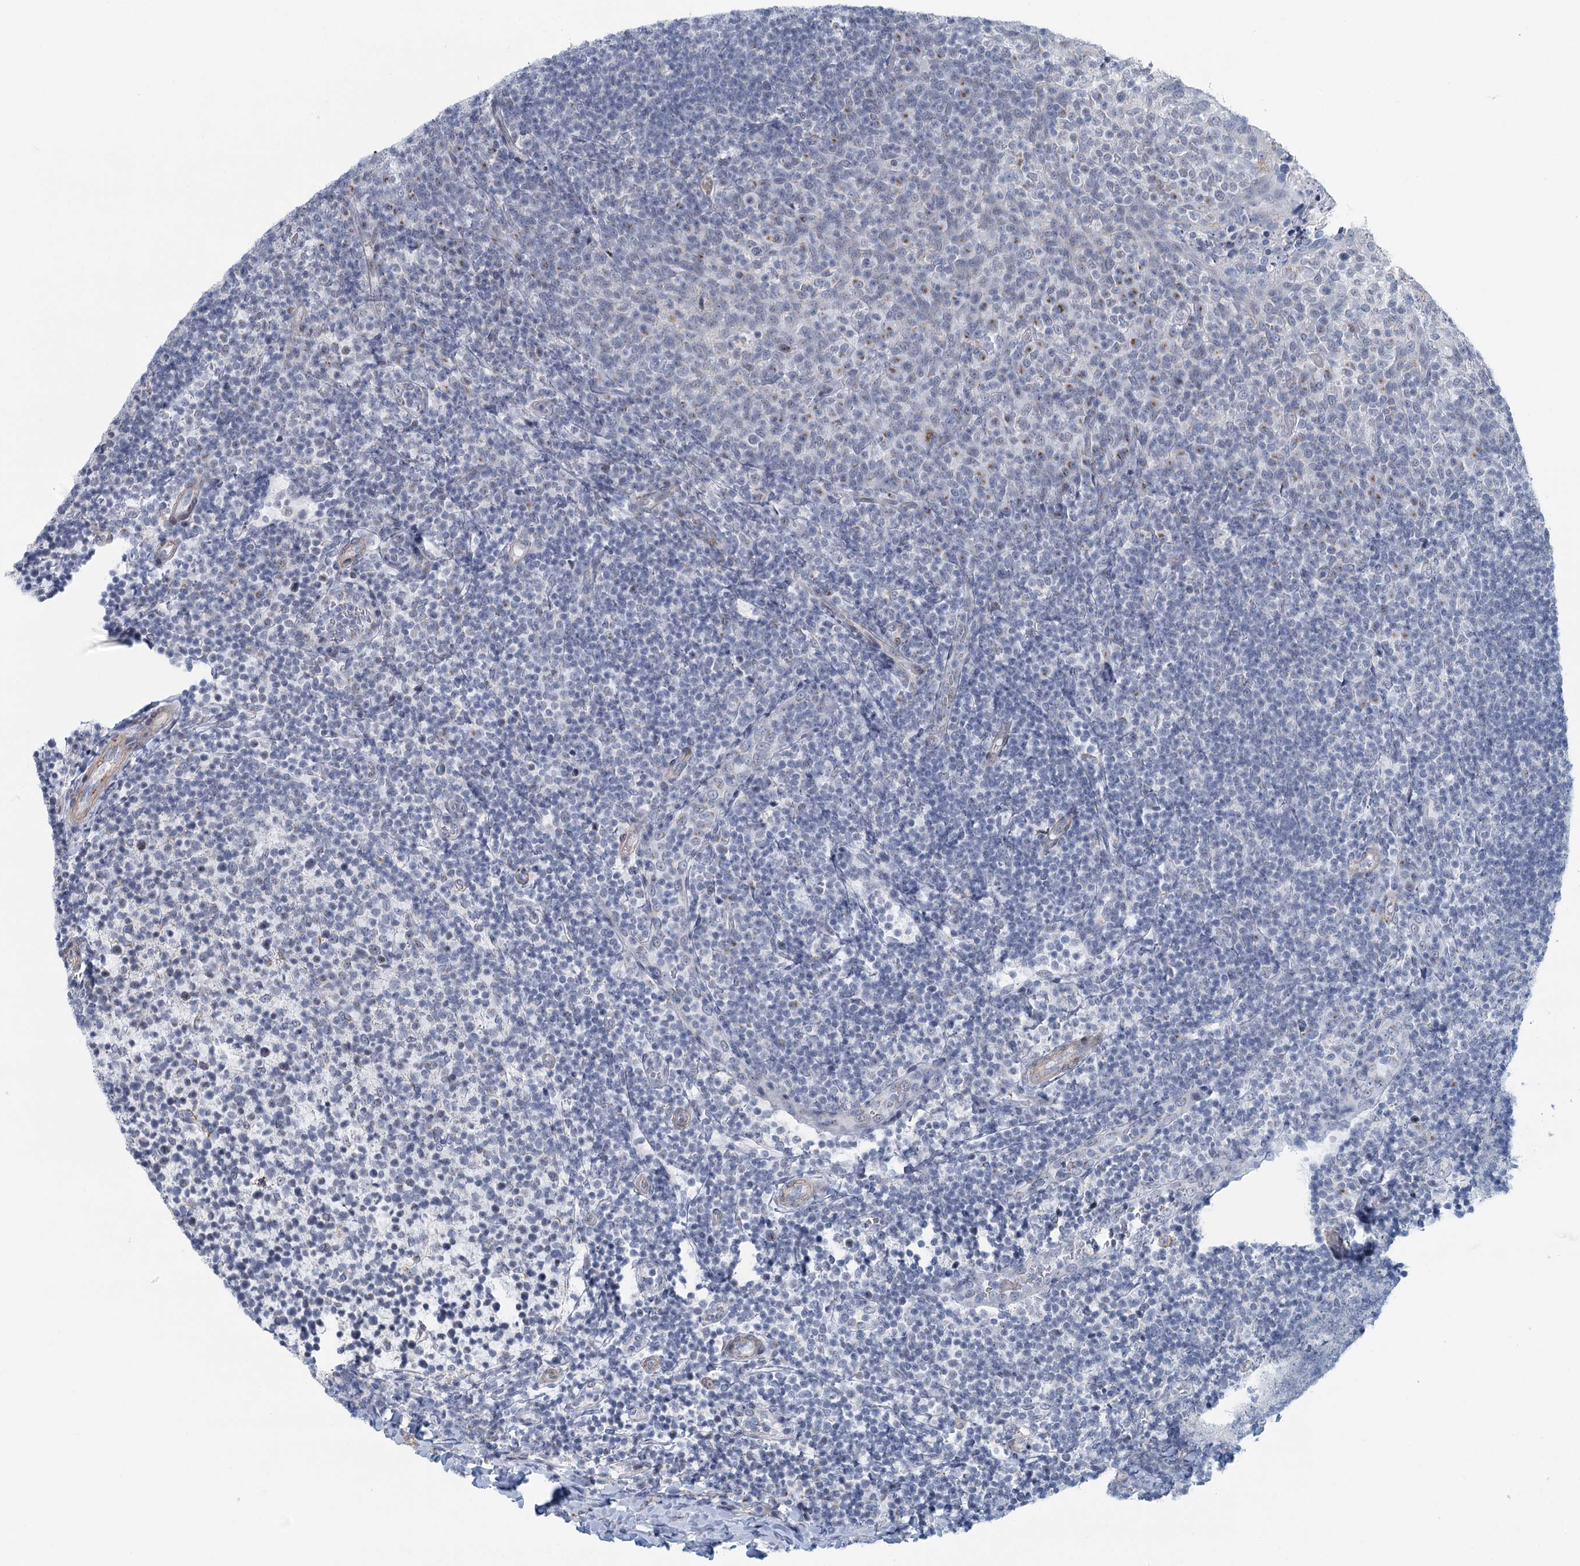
{"staining": {"intensity": "negative", "quantity": "none", "location": "none"}, "tissue": "tonsil", "cell_type": "Germinal center cells", "image_type": "normal", "snomed": [{"axis": "morphology", "description": "Normal tissue, NOS"}, {"axis": "topography", "description": "Tonsil"}], "caption": "This is an IHC micrograph of normal human tonsil. There is no staining in germinal center cells.", "gene": "ZNF527", "patient": {"sex": "female", "age": 10}}